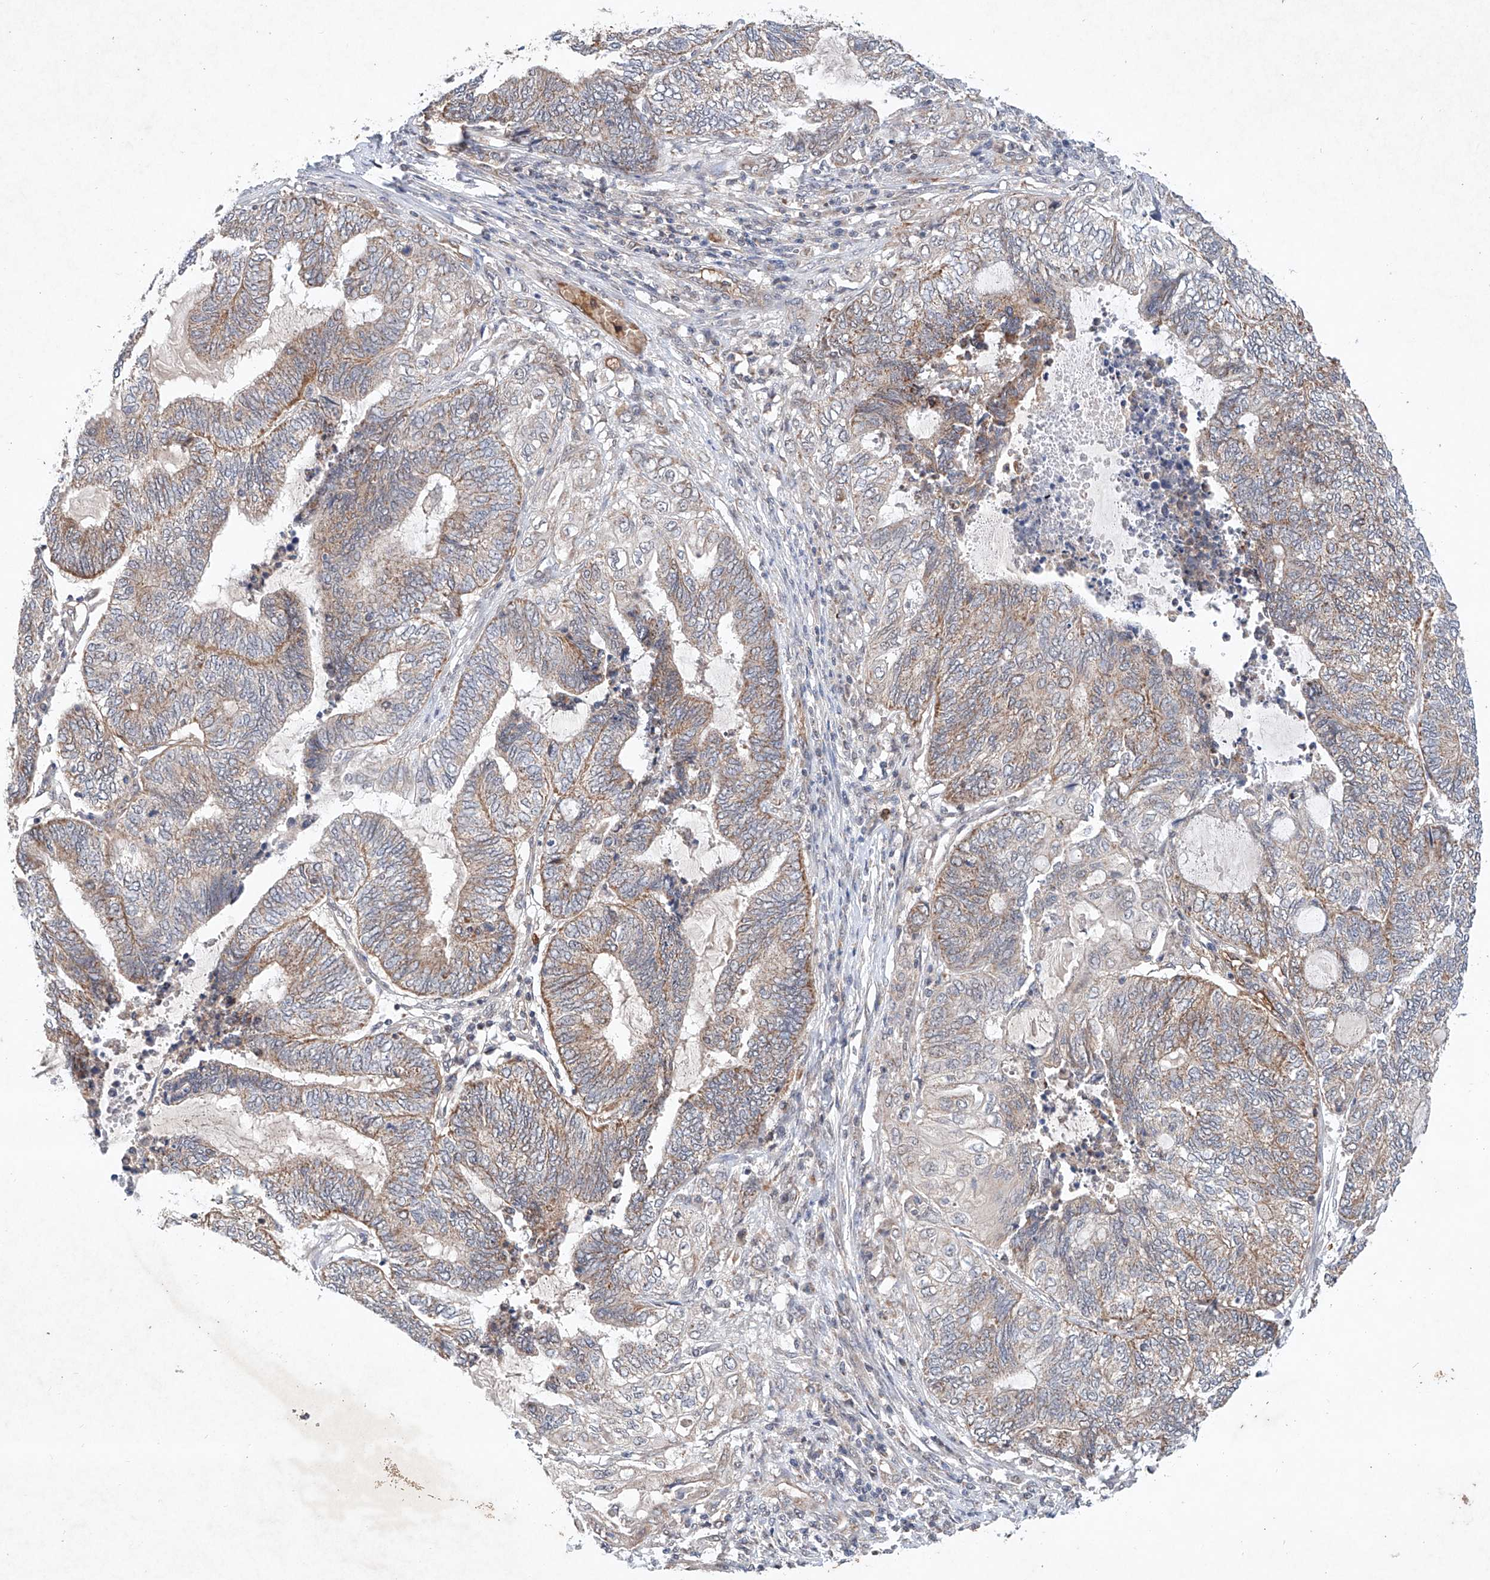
{"staining": {"intensity": "weak", "quantity": ">75%", "location": "cytoplasmic/membranous"}, "tissue": "endometrial cancer", "cell_type": "Tumor cells", "image_type": "cancer", "snomed": [{"axis": "morphology", "description": "Adenocarcinoma, NOS"}, {"axis": "topography", "description": "Uterus"}, {"axis": "topography", "description": "Endometrium"}], "caption": "Endometrial cancer stained with a brown dye reveals weak cytoplasmic/membranous positive staining in approximately >75% of tumor cells.", "gene": "FASTK", "patient": {"sex": "female", "age": 70}}